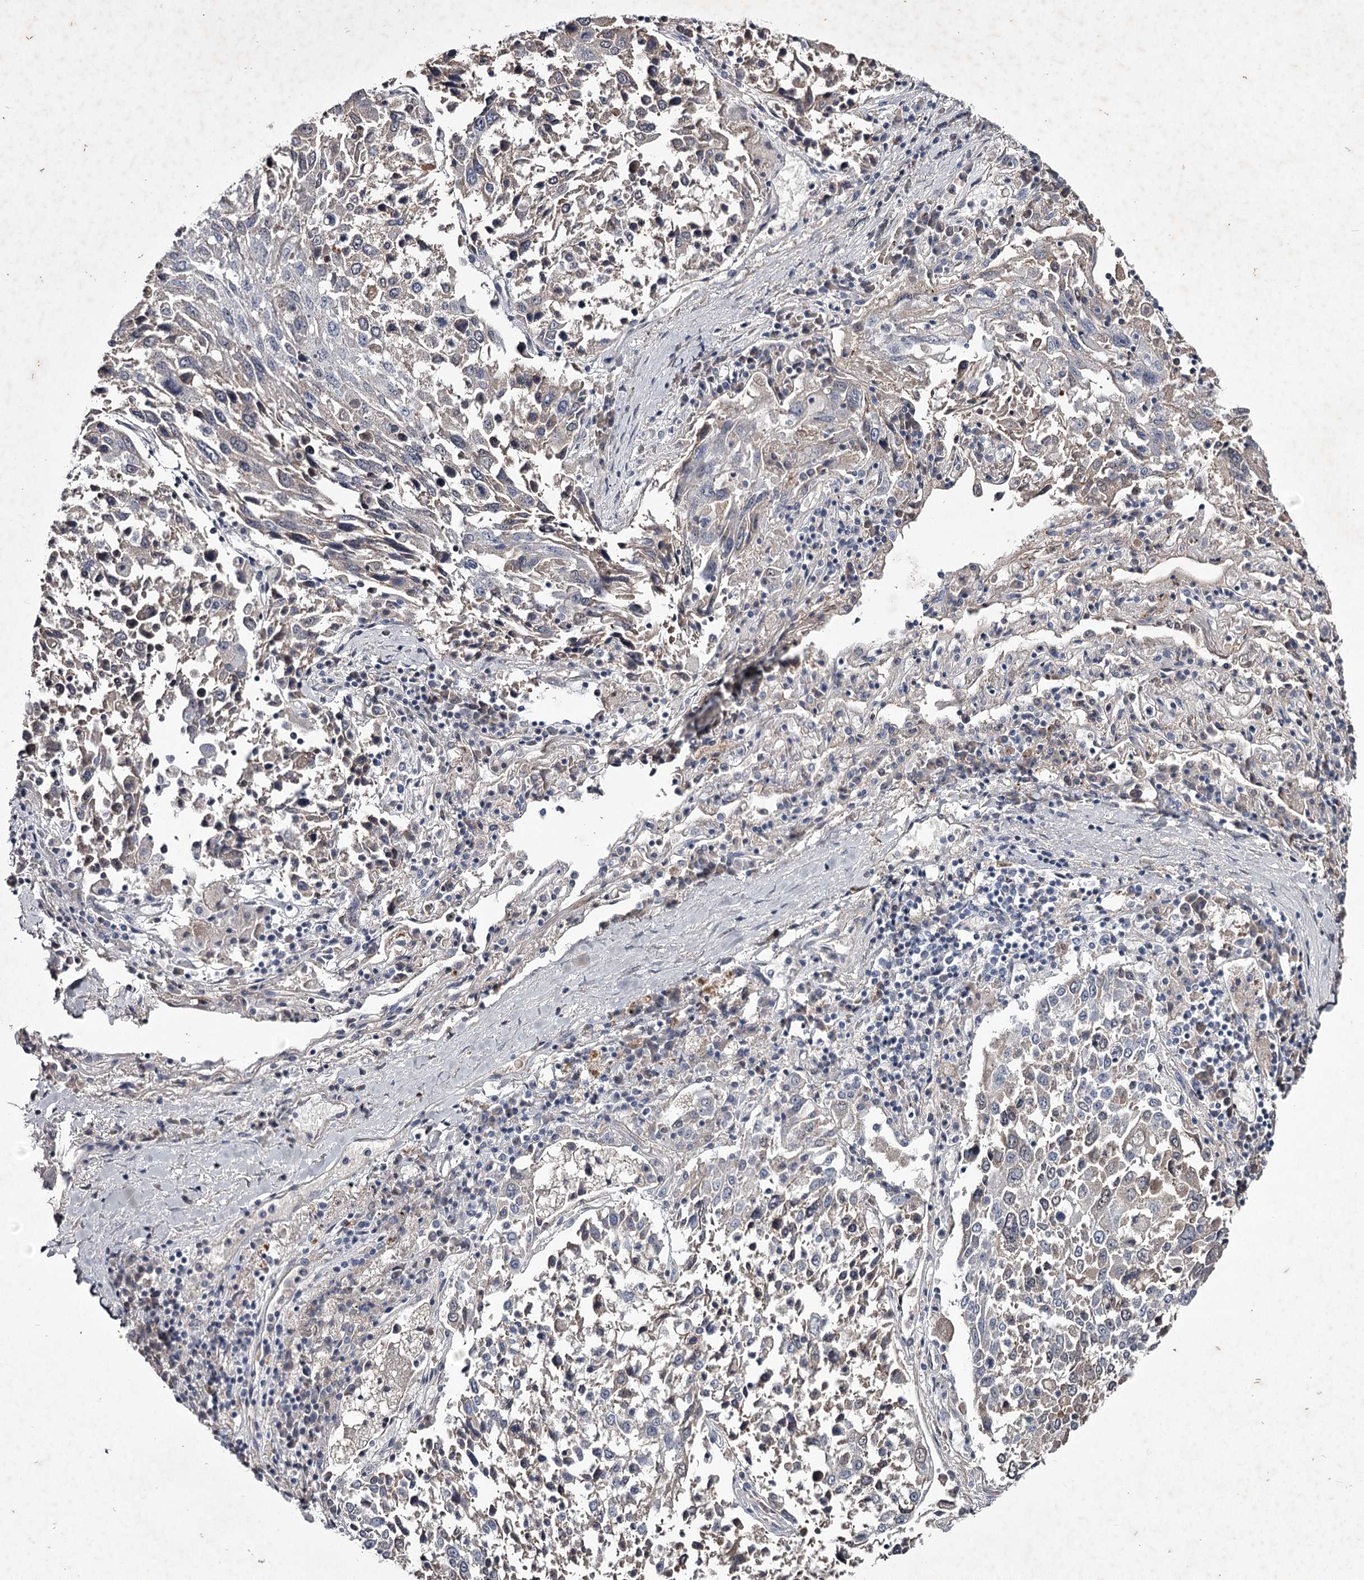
{"staining": {"intensity": "weak", "quantity": "<25%", "location": "cytoplasmic/membranous"}, "tissue": "lung cancer", "cell_type": "Tumor cells", "image_type": "cancer", "snomed": [{"axis": "morphology", "description": "Squamous cell carcinoma, NOS"}, {"axis": "topography", "description": "Lung"}], "caption": "Immunohistochemical staining of squamous cell carcinoma (lung) exhibits no significant expression in tumor cells. Brightfield microscopy of IHC stained with DAB (3,3'-diaminobenzidine) (brown) and hematoxylin (blue), captured at high magnification.", "gene": "FDXACB1", "patient": {"sex": "male", "age": 65}}